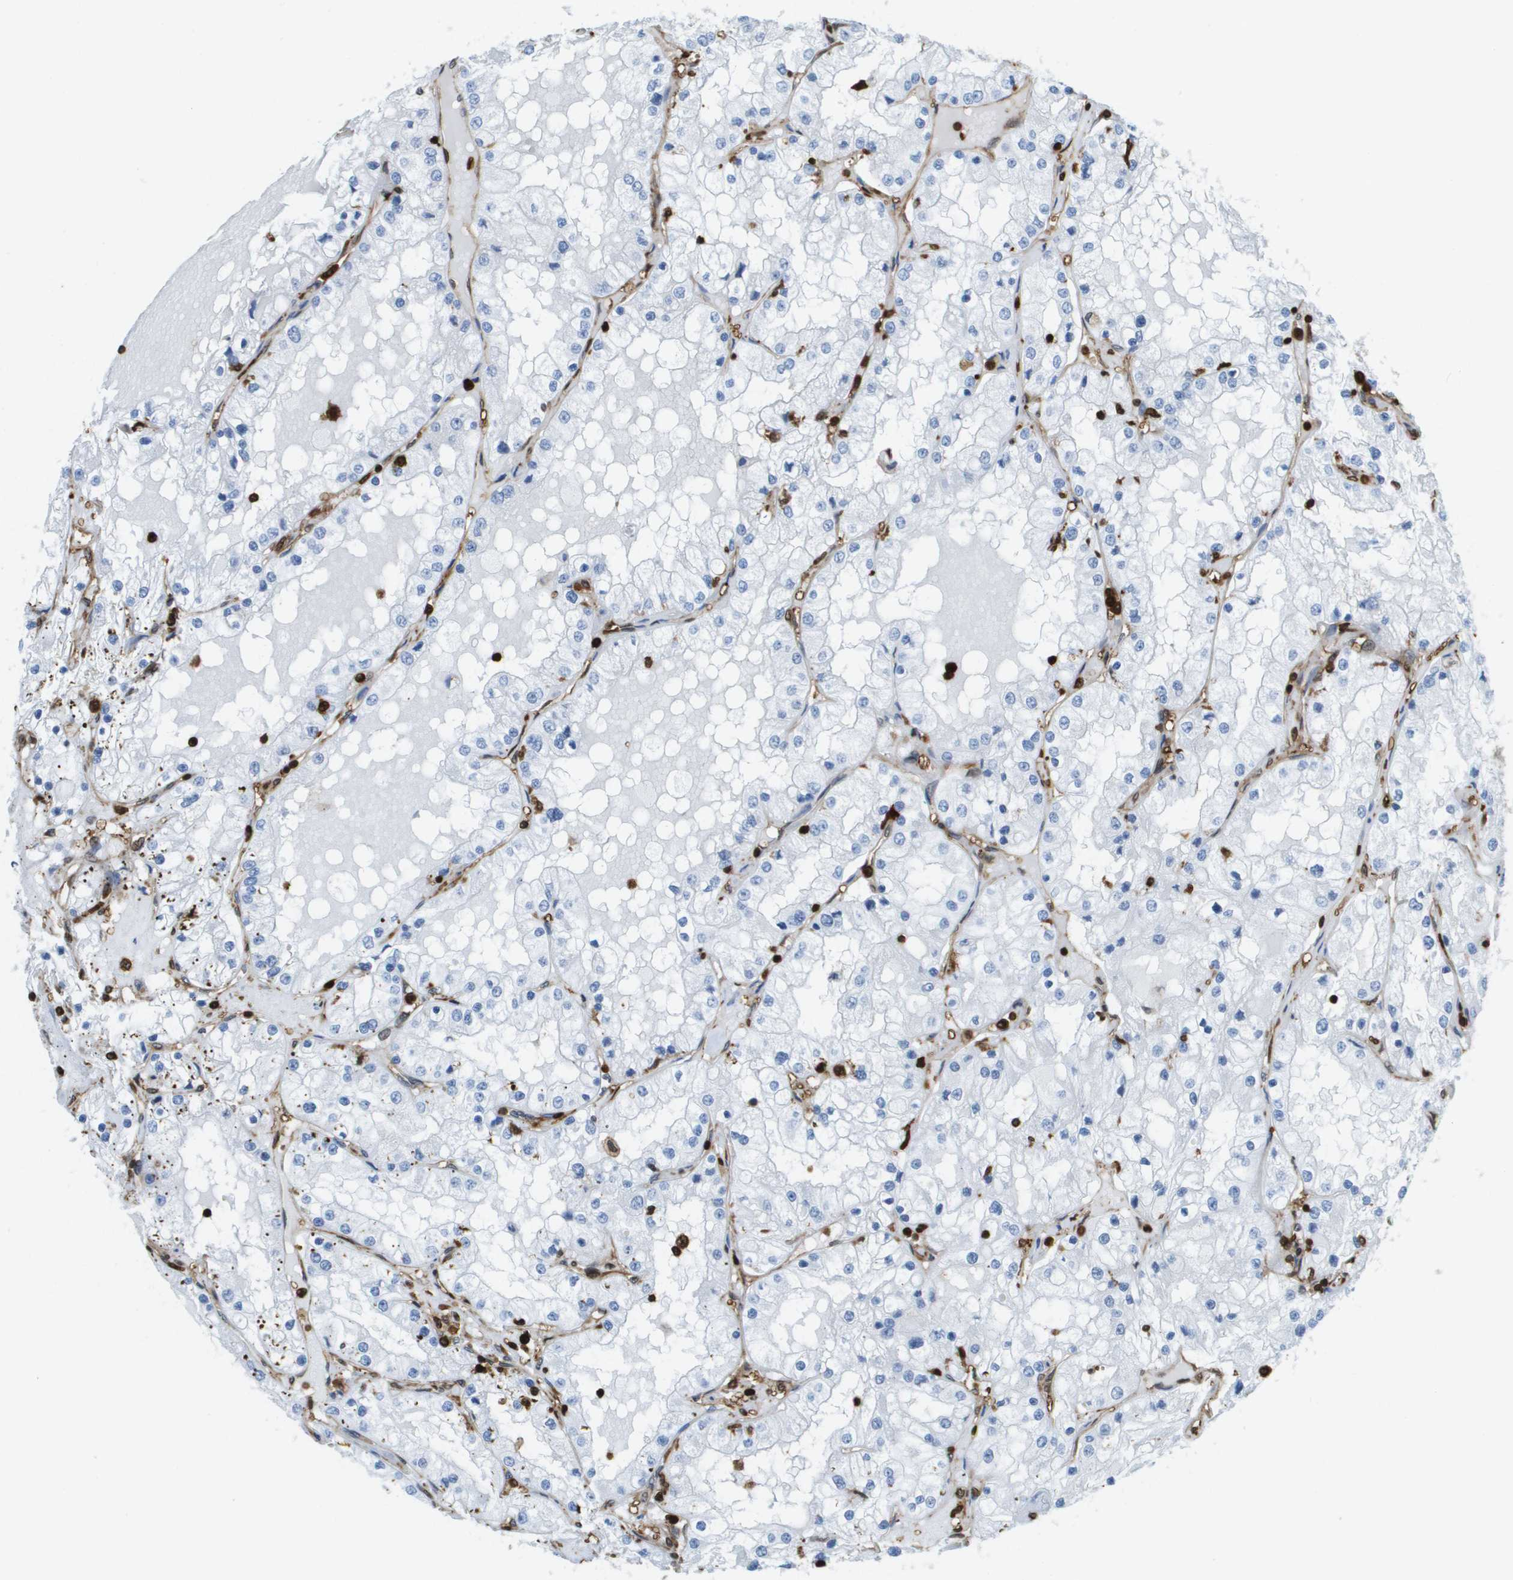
{"staining": {"intensity": "negative", "quantity": "none", "location": "none"}, "tissue": "renal cancer", "cell_type": "Tumor cells", "image_type": "cancer", "snomed": [{"axis": "morphology", "description": "Adenocarcinoma, NOS"}, {"axis": "topography", "description": "Kidney"}], "caption": "DAB immunohistochemical staining of renal adenocarcinoma demonstrates no significant staining in tumor cells. (Immunohistochemistry (ihc), brightfield microscopy, high magnification).", "gene": "DOCK5", "patient": {"sex": "male", "age": 68}}